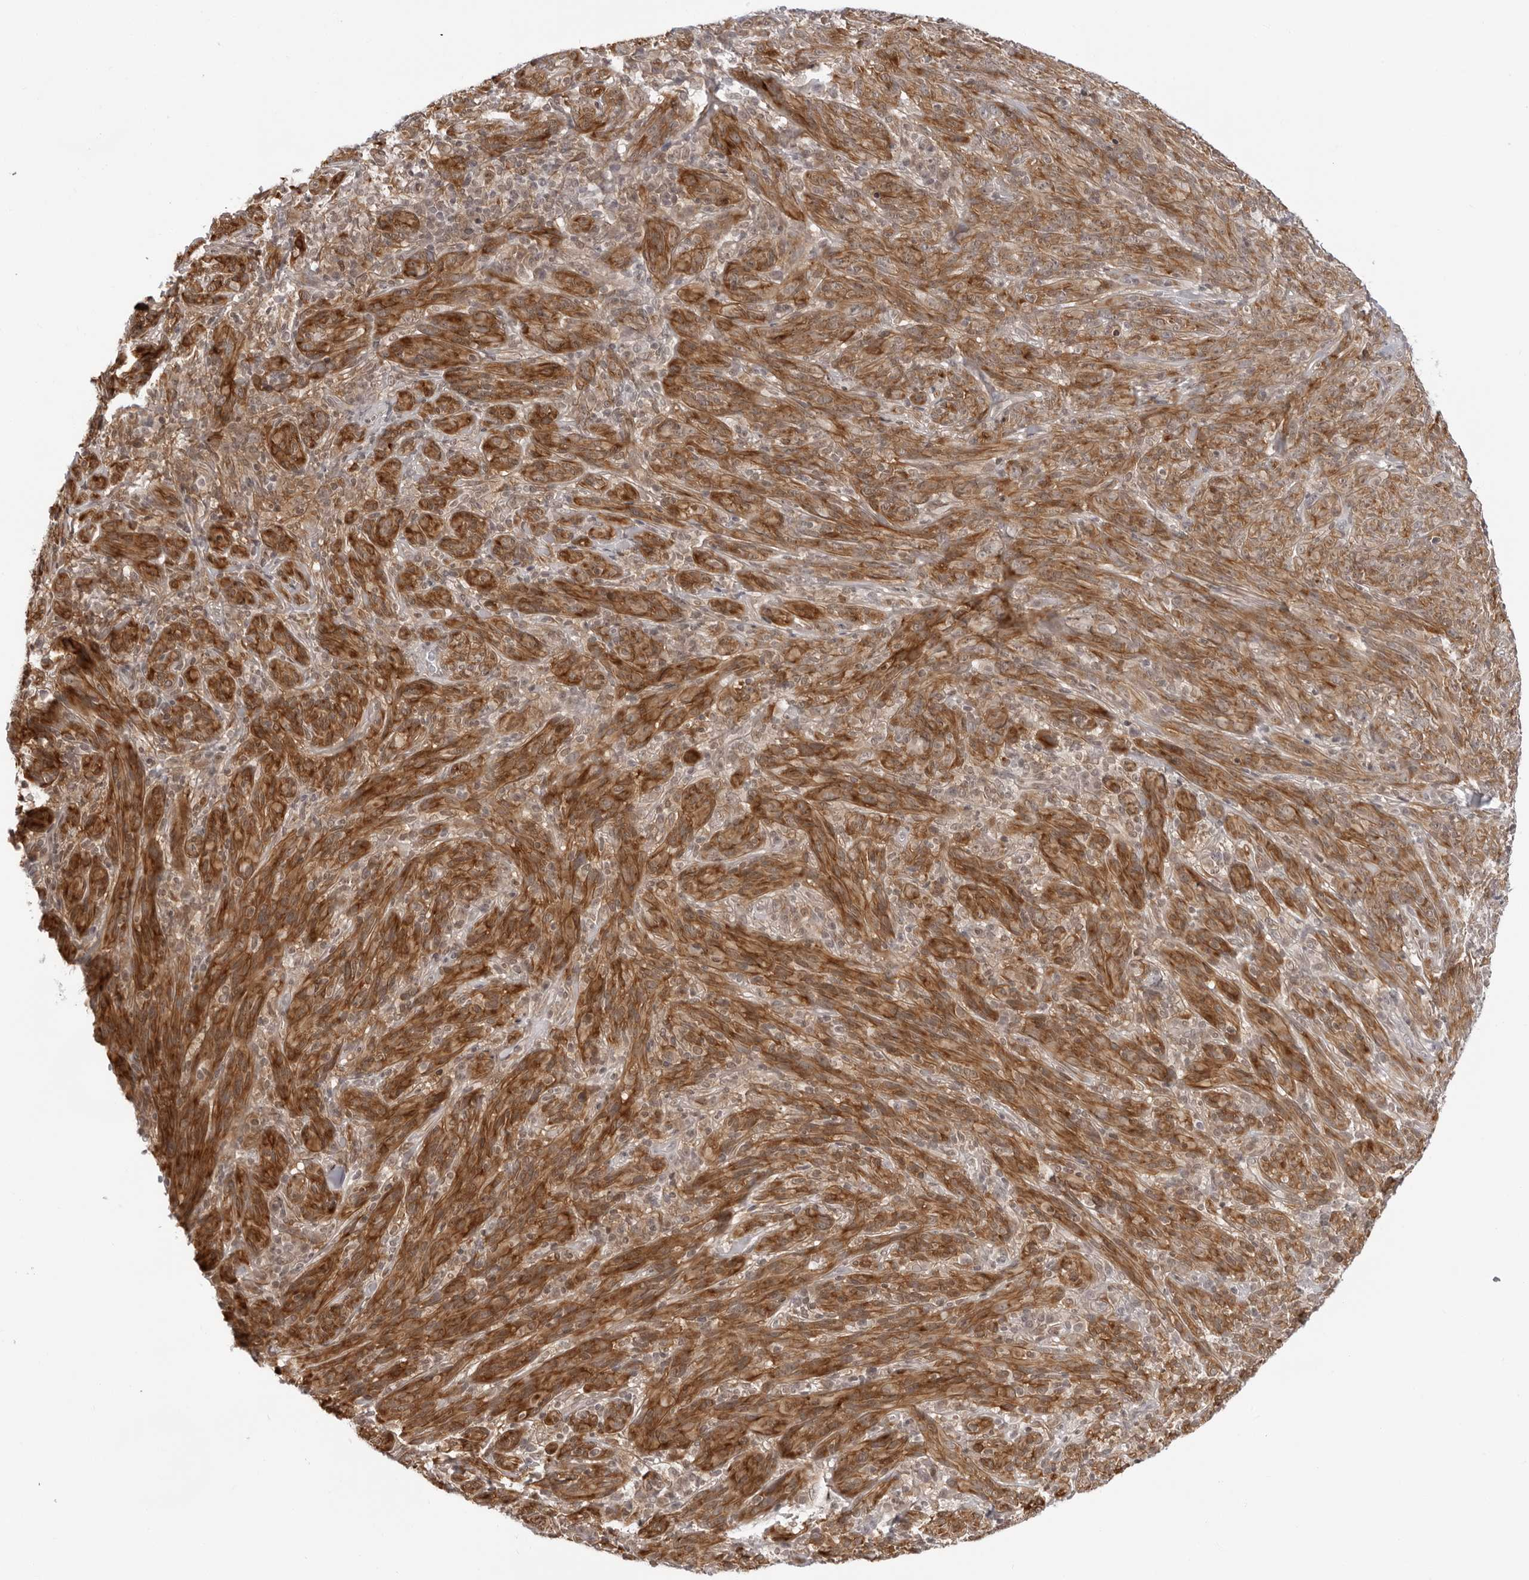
{"staining": {"intensity": "moderate", "quantity": ">75%", "location": "cytoplasmic/membranous"}, "tissue": "melanoma", "cell_type": "Tumor cells", "image_type": "cancer", "snomed": [{"axis": "morphology", "description": "Malignant melanoma, NOS"}, {"axis": "topography", "description": "Skin of head"}], "caption": "IHC of human malignant melanoma exhibits medium levels of moderate cytoplasmic/membranous staining in approximately >75% of tumor cells.", "gene": "SRGAP2", "patient": {"sex": "male", "age": 96}}